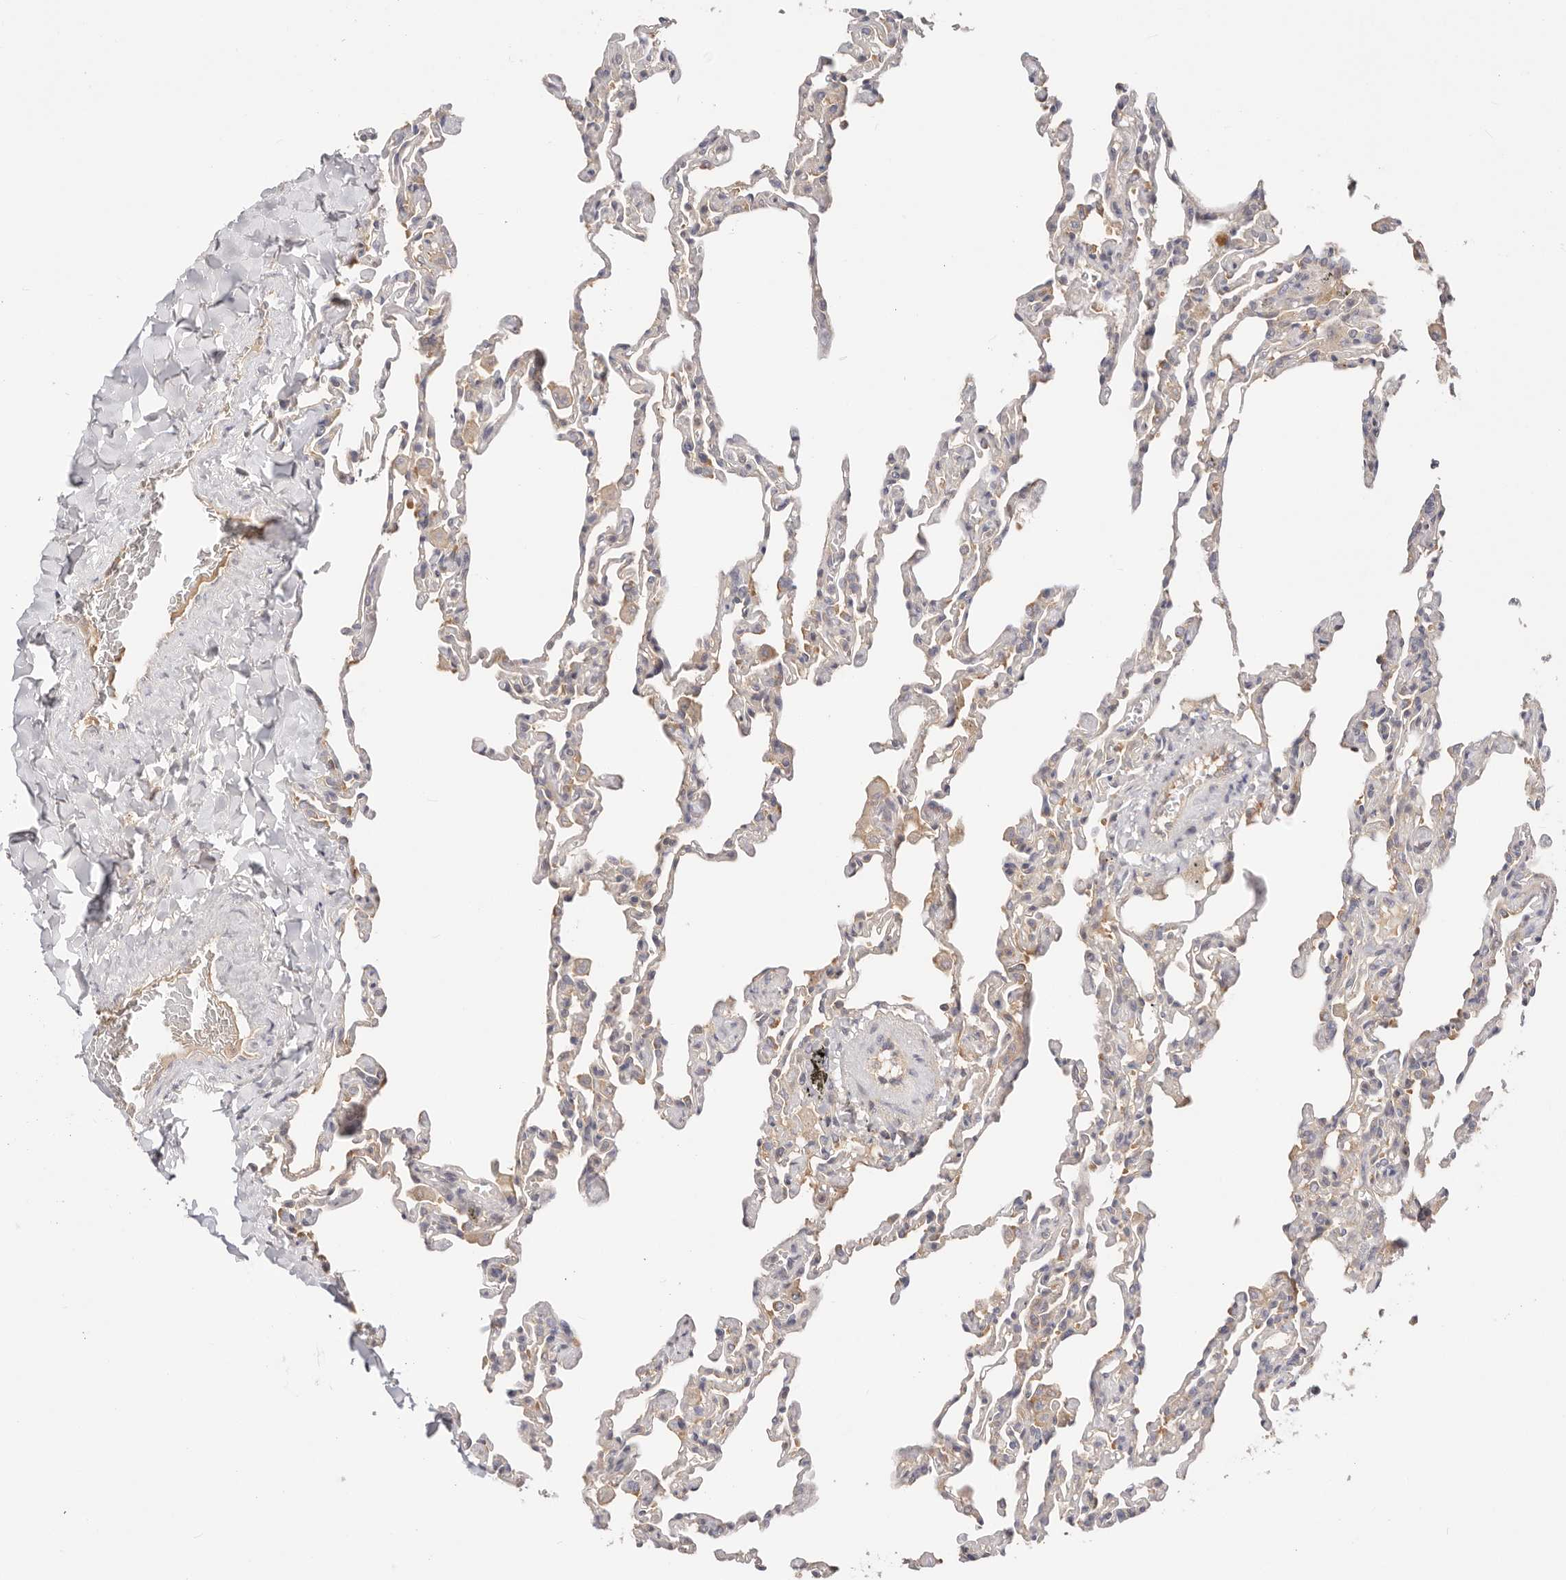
{"staining": {"intensity": "negative", "quantity": "none", "location": "none"}, "tissue": "lung", "cell_type": "Alveolar cells", "image_type": "normal", "snomed": [{"axis": "morphology", "description": "Normal tissue, NOS"}, {"axis": "topography", "description": "Lung"}], "caption": "The histopathology image exhibits no staining of alveolar cells in unremarkable lung.", "gene": "KCMF1", "patient": {"sex": "male", "age": 20}}